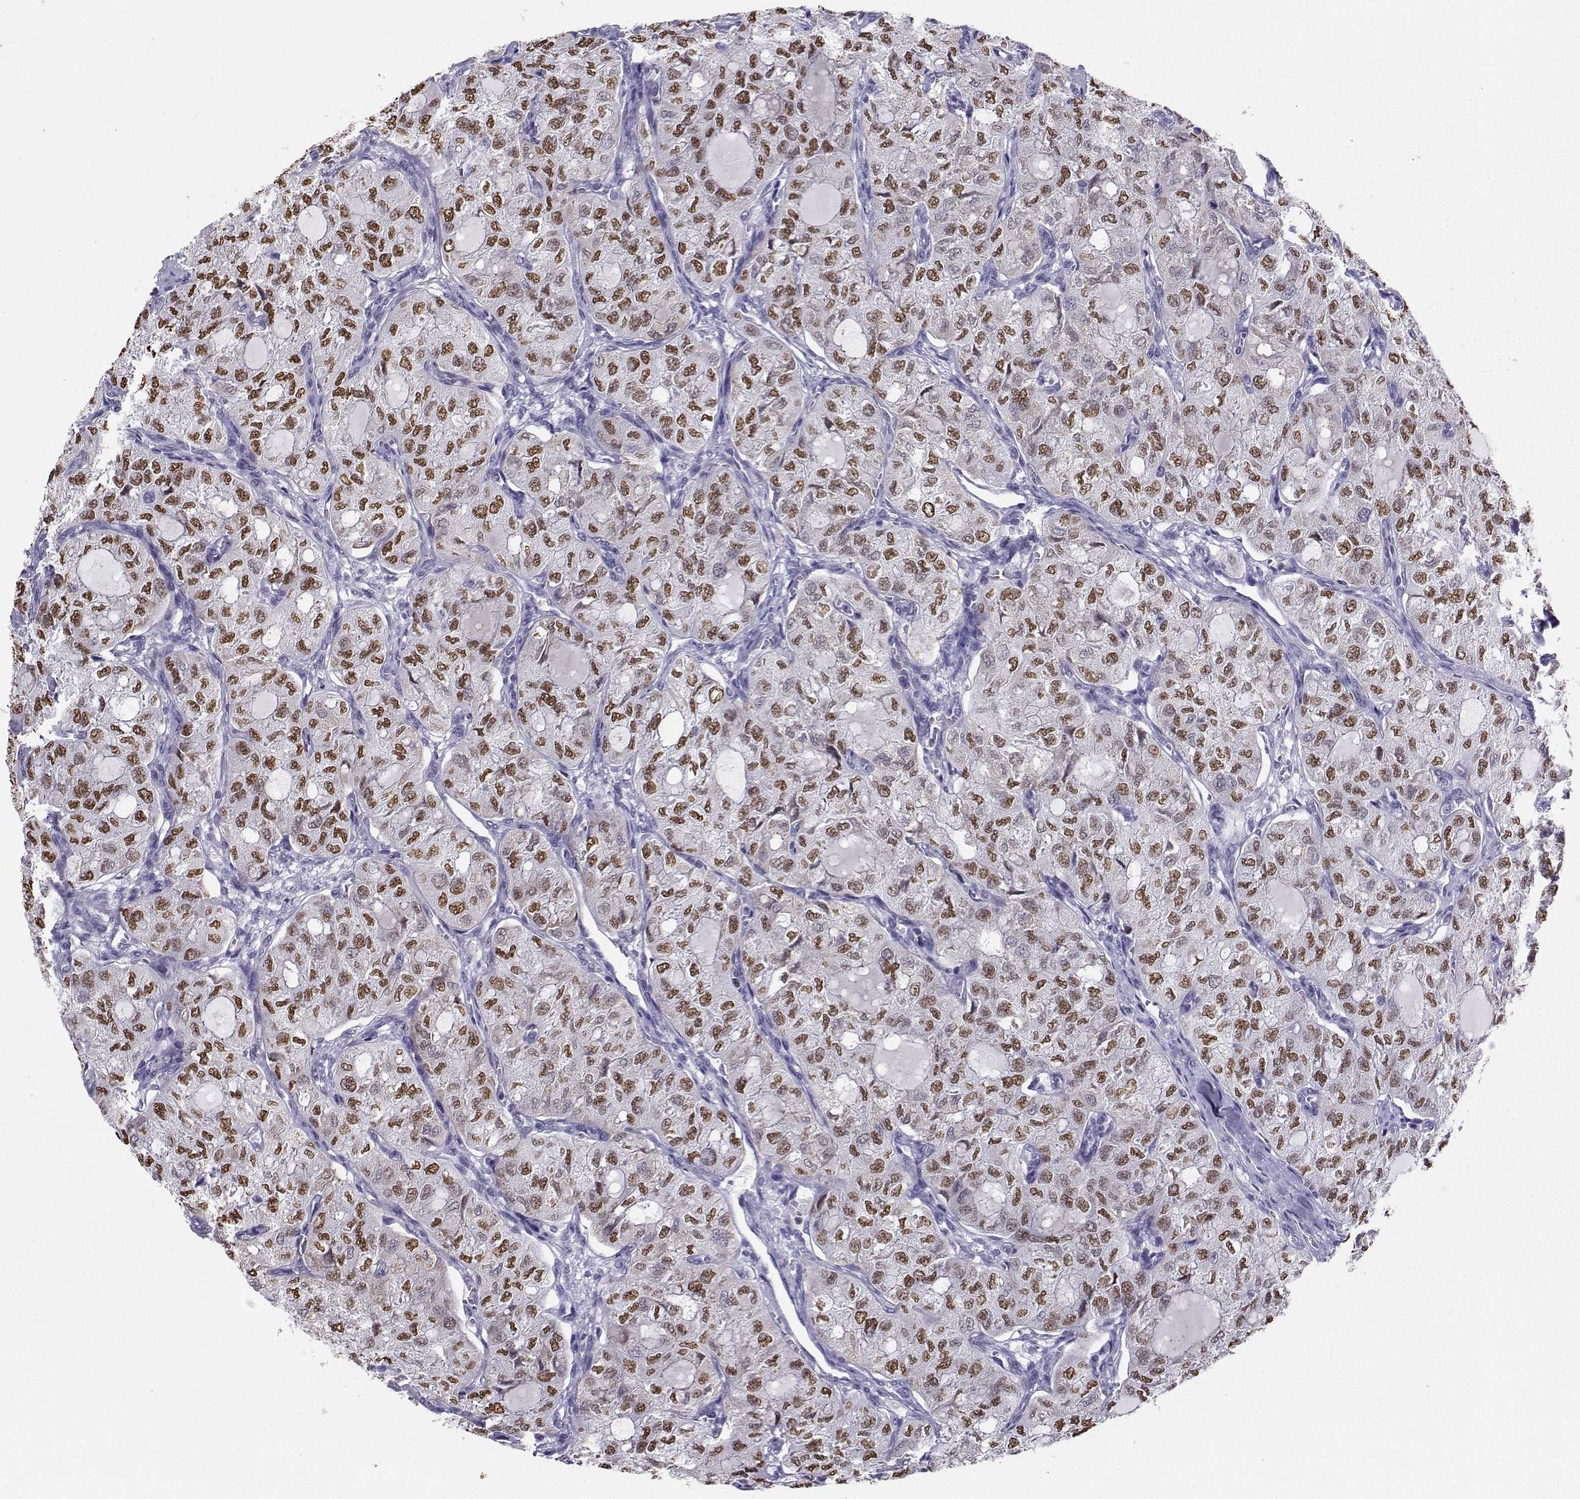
{"staining": {"intensity": "strong", "quantity": ">75%", "location": "nuclear"}, "tissue": "thyroid cancer", "cell_type": "Tumor cells", "image_type": "cancer", "snomed": [{"axis": "morphology", "description": "Follicular adenoma carcinoma, NOS"}, {"axis": "topography", "description": "Thyroid gland"}], "caption": "Immunohistochemical staining of human thyroid cancer shows strong nuclear protein positivity in approximately >75% of tumor cells.", "gene": "TEDC2", "patient": {"sex": "male", "age": 75}}